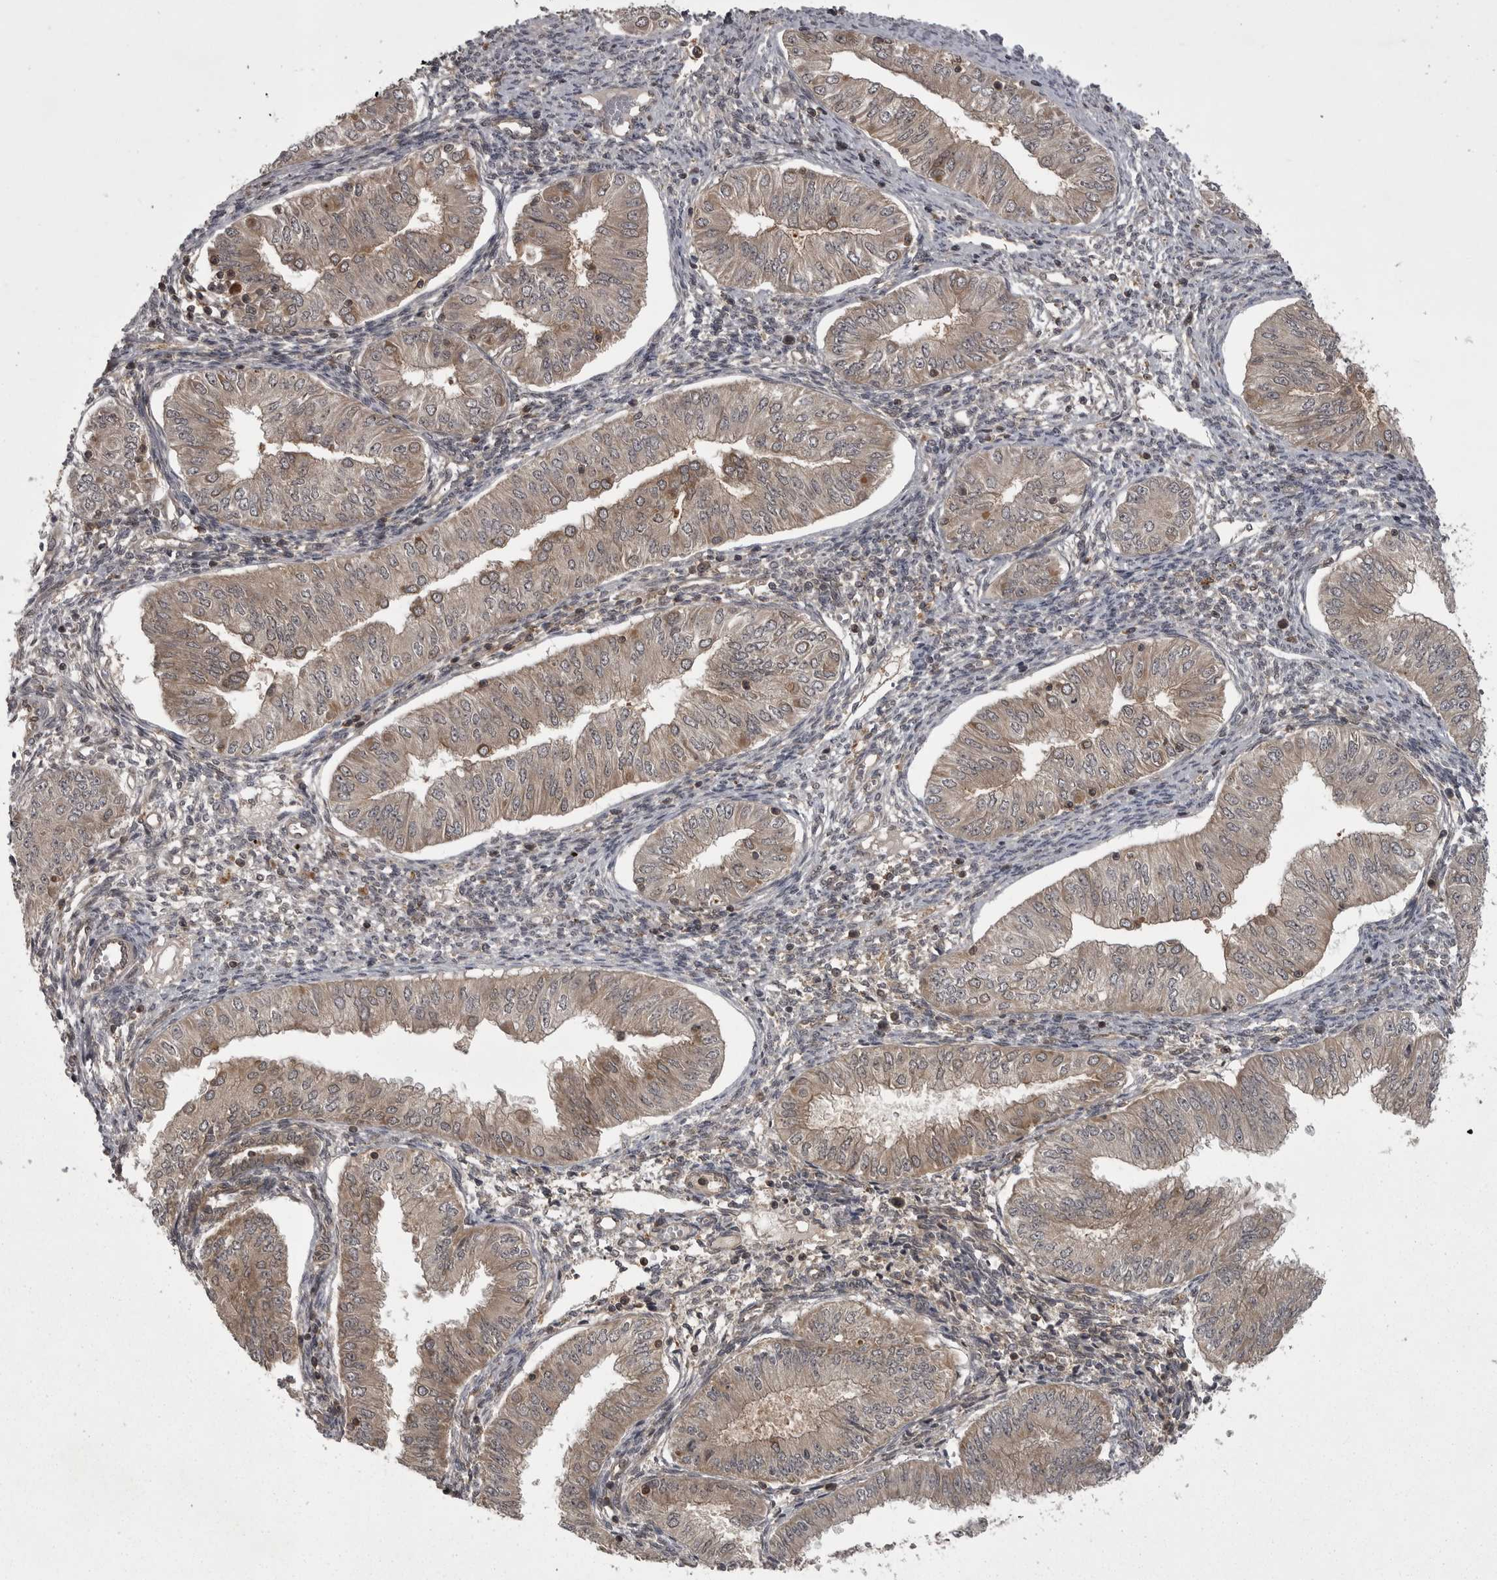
{"staining": {"intensity": "weak", "quantity": ">75%", "location": "cytoplasmic/membranous"}, "tissue": "endometrial cancer", "cell_type": "Tumor cells", "image_type": "cancer", "snomed": [{"axis": "morphology", "description": "Normal tissue, NOS"}, {"axis": "morphology", "description": "Adenocarcinoma, NOS"}, {"axis": "topography", "description": "Endometrium"}], "caption": "Human endometrial cancer (adenocarcinoma) stained with a brown dye exhibits weak cytoplasmic/membranous positive positivity in approximately >75% of tumor cells.", "gene": "STK24", "patient": {"sex": "female", "age": 53}}